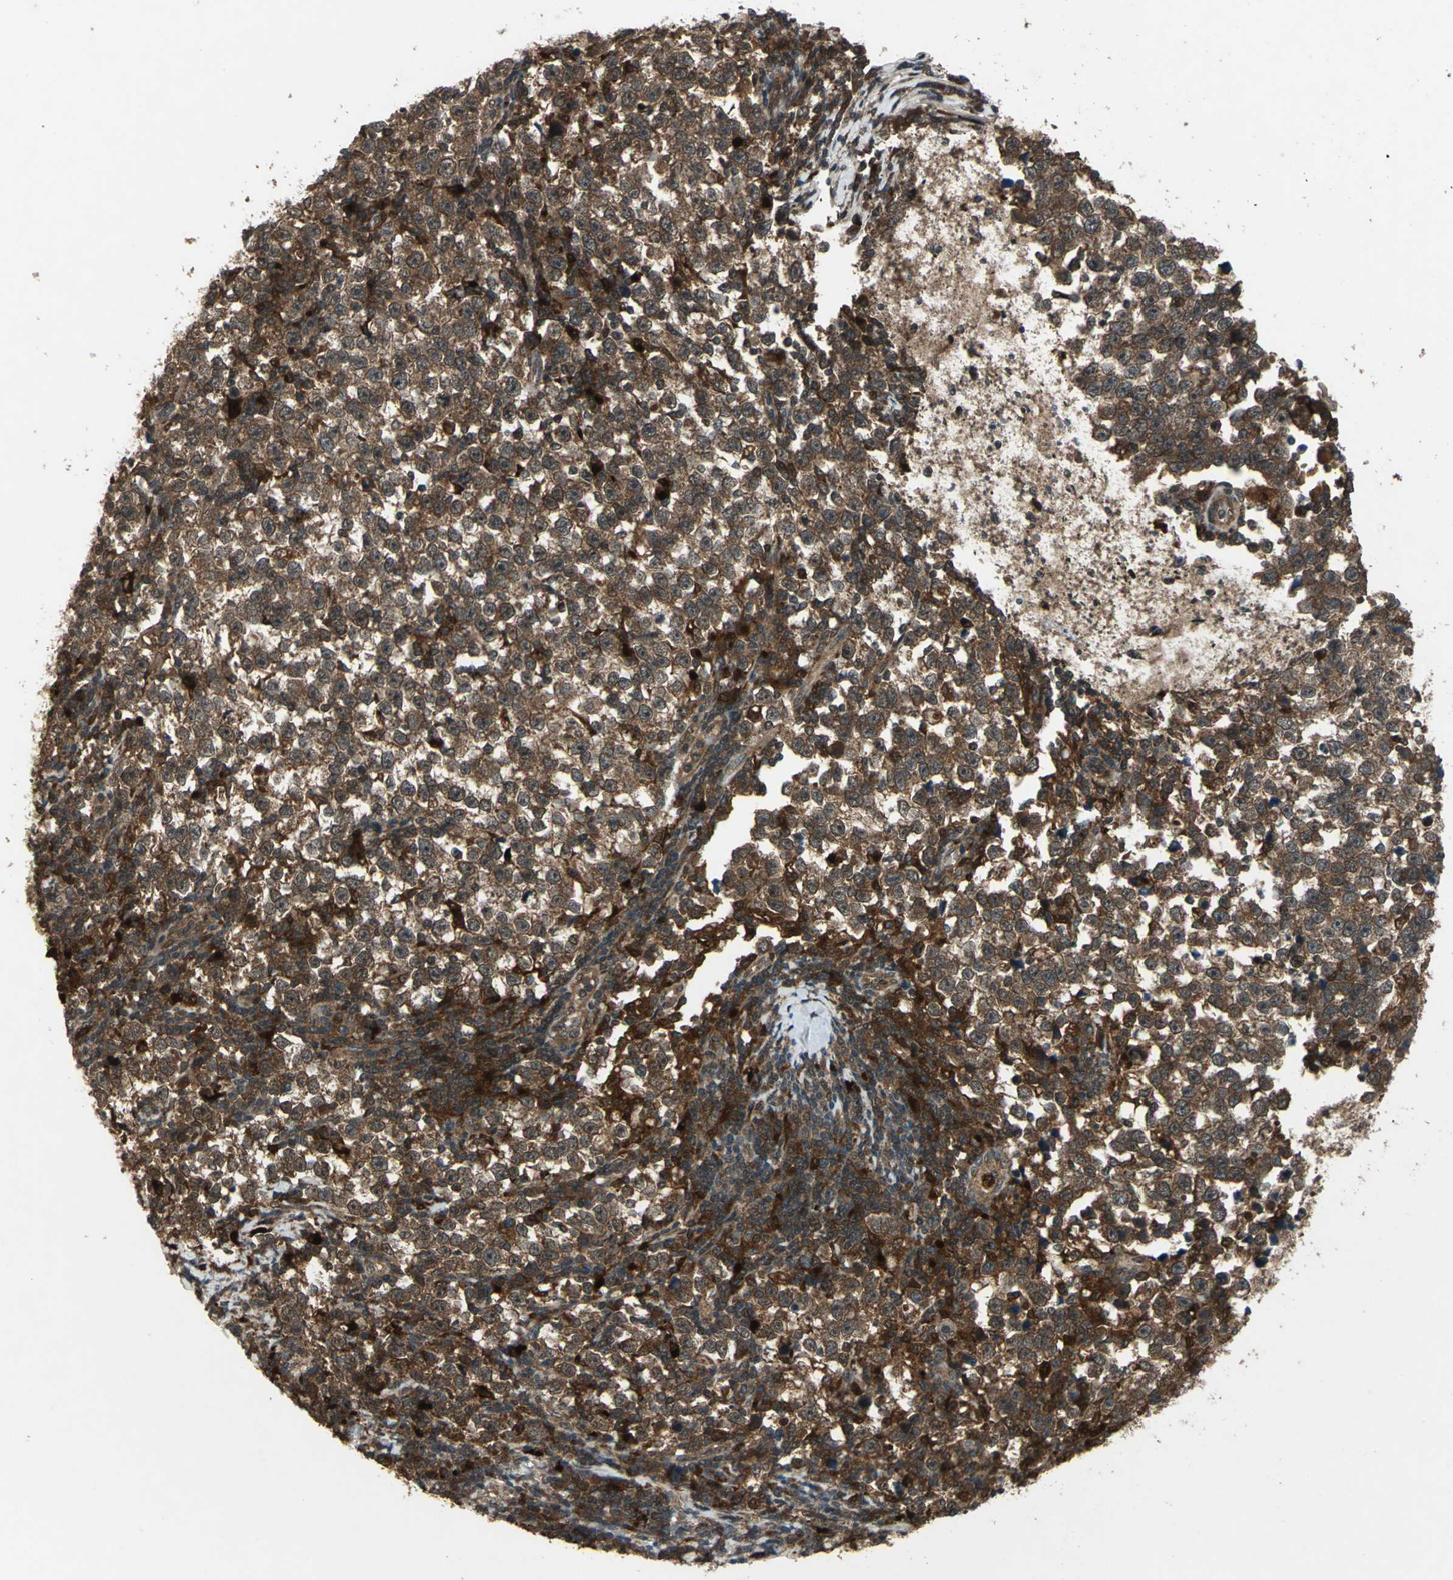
{"staining": {"intensity": "strong", "quantity": ">75%", "location": "cytoplasmic/membranous"}, "tissue": "testis cancer", "cell_type": "Tumor cells", "image_type": "cancer", "snomed": [{"axis": "morphology", "description": "Seminoma, NOS"}, {"axis": "topography", "description": "Testis"}], "caption": "Protein staining displays strong cytoplasmic/membranous positivity in approximately >75% of tumor cells in testis cancer (seminoma).", "gene": "PYCARD", "patient": {"sex": "male", "age": 43}}